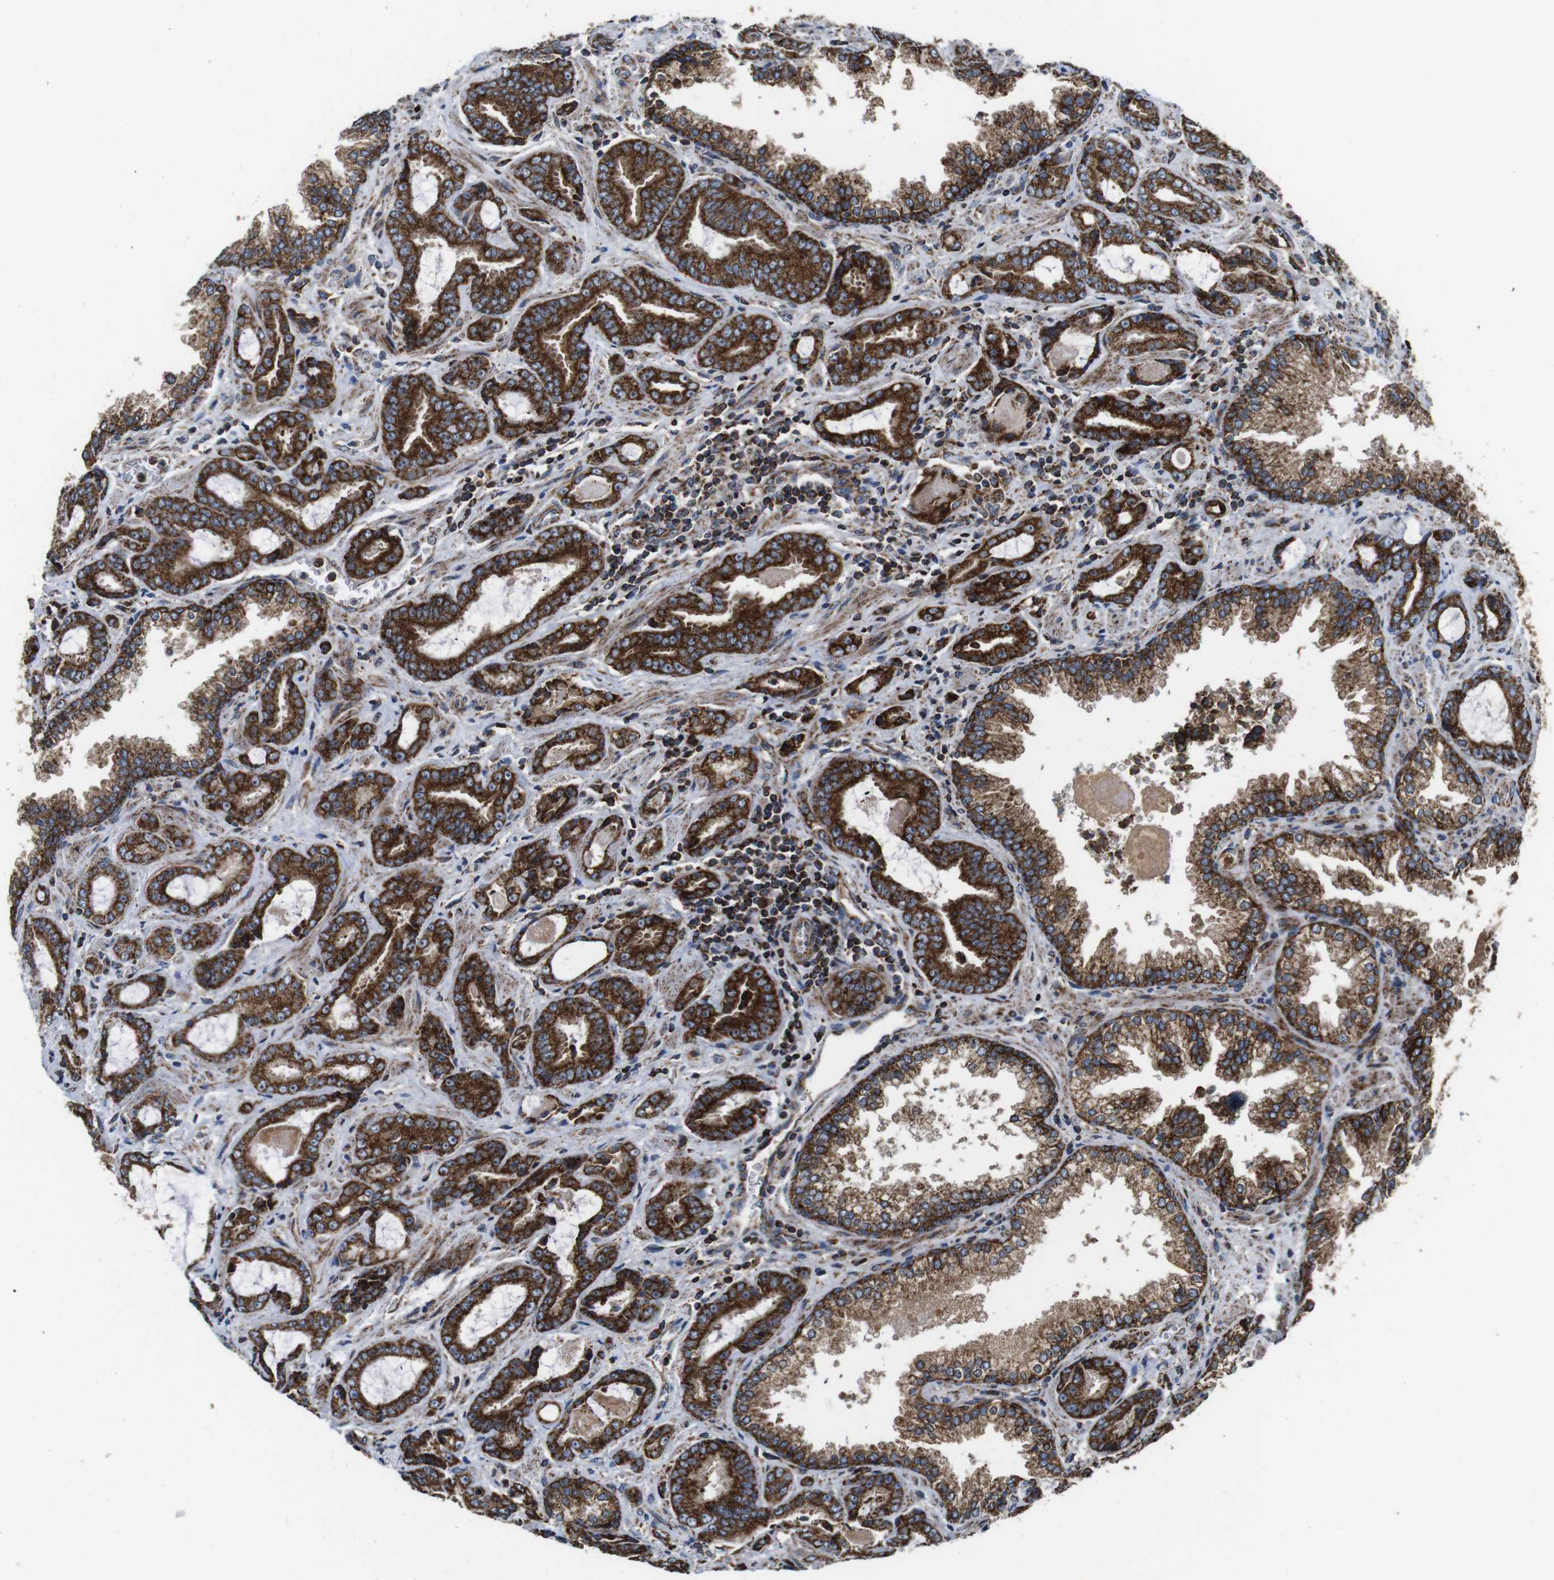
{"staining": {"intensity": "strong", "quantity": "25%-75%", "location": "cytoplasmic/membranous"}, "tissue": "prostate cancer", "cell_type": "Tumor cells", "image_type": "cancer", "snomed": [{"axis": "morphology", "description": "Adenocarcinoma, Low grade"}, {"axis": "topography", "description": "Prostate"}], "caption": "Protein expression by IHC shows strong cytoplasmic/membranous positivity in approximately 25%-75% of tumor cells in prostate low-grade adenocarcinoma. Immunohistochemistry stains the protein of interest in brown and the nuclei are stained blue.", "gene": "HK1", "patient": {"sex": "male", "age": 60}}